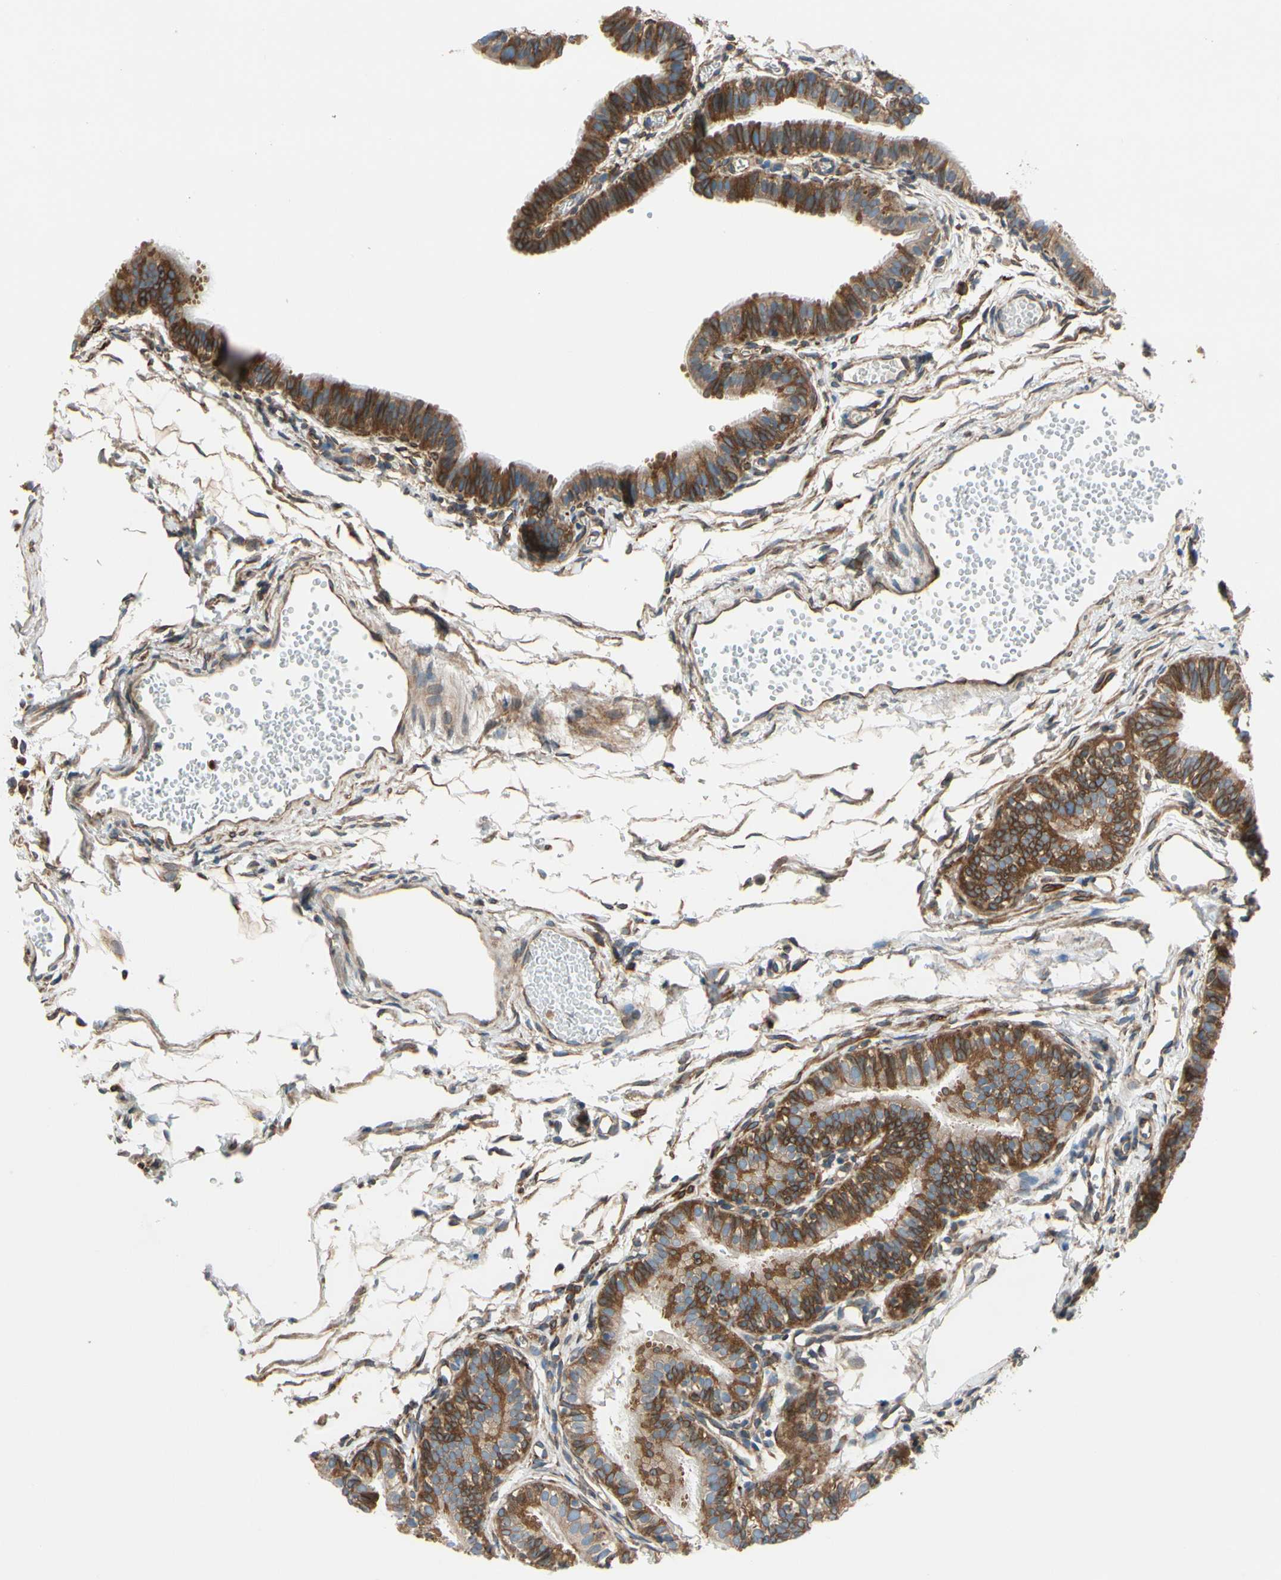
{"staining": {"intensity": "strong", "quantity": ">75%", "location": "cytoplasmic/membranous"}, "tissue": "fallopian tube", "cell_type": "Glandular cells", "image_type": "normal", "snomed": [{"axis": "morphology", "description": "Normal tissue, NOS"}, {"axis": "topography", "description": "Fallopian tube"}, {"axis": "topography", "description": "Placenta"}], "caption": "The image demonstrates immunohistochemical staining of benign fallopian tube. There is strong cytoplasmic/membranous expression is identified in about >75% of glandular cells. The protein is shown in brown color, while the nuclei are stained blue.", "gene": "CLCC1", "patient": {"sex": "female", "age": 34}}